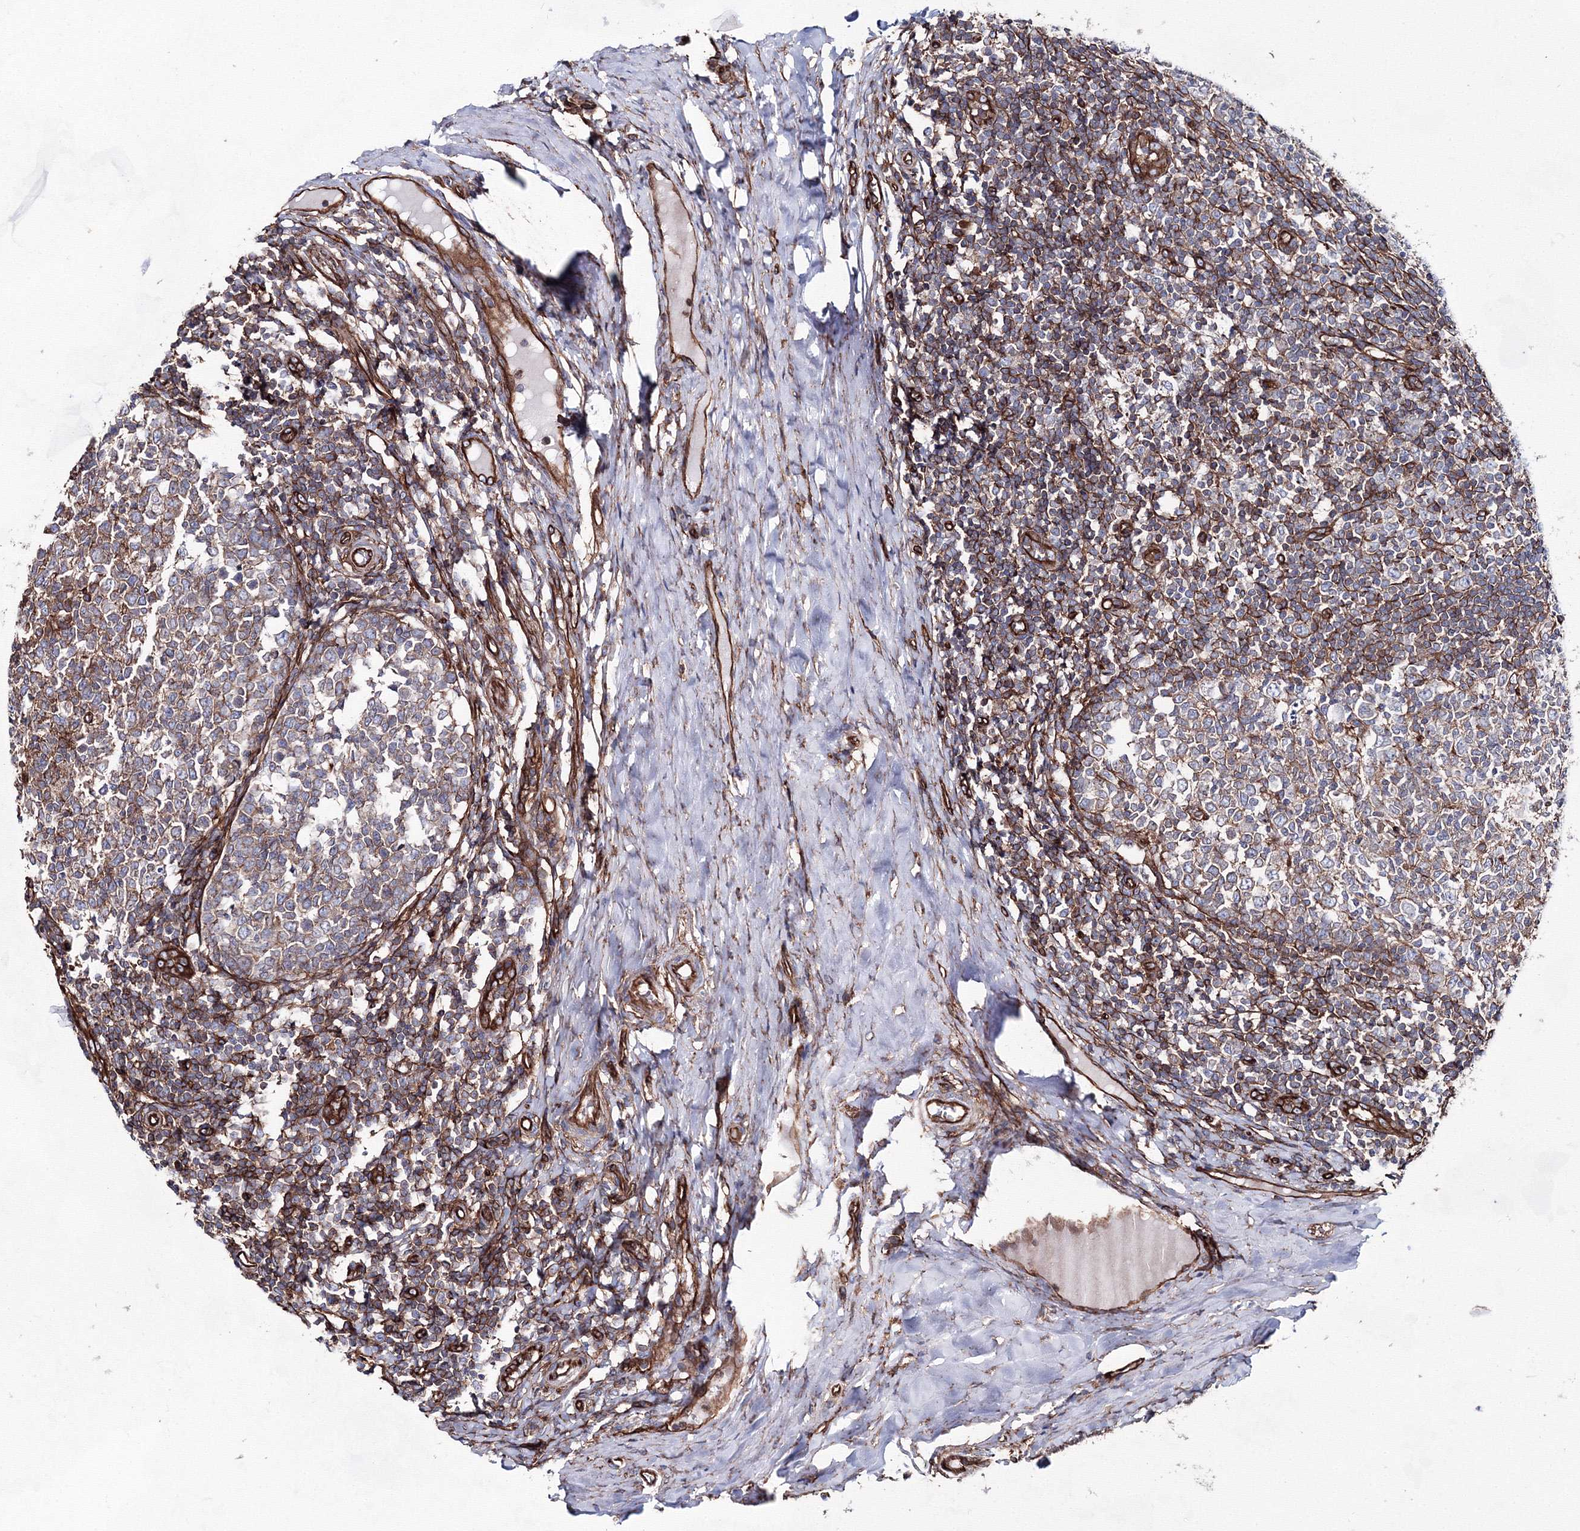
{"staining": {"intensity": "weak", "quantity": "25%-75%", "location": "cytoplasmic/membranous"}, "tissue": "tonsil", "cell_type": "Germinal center cells", "image_type": "normal", "snomed": [{"axis": "morphology", "description": "Normal tissue, NOS"}, {"axis": "topography", "description": "Tonsil"}], "caption": "Tonsil stained for a protein displays weak cytoplasmic/membranous positivity in germinal center cells.", "gene": "ANKRD37", "patient": {"sex": "female", "age": 19}}